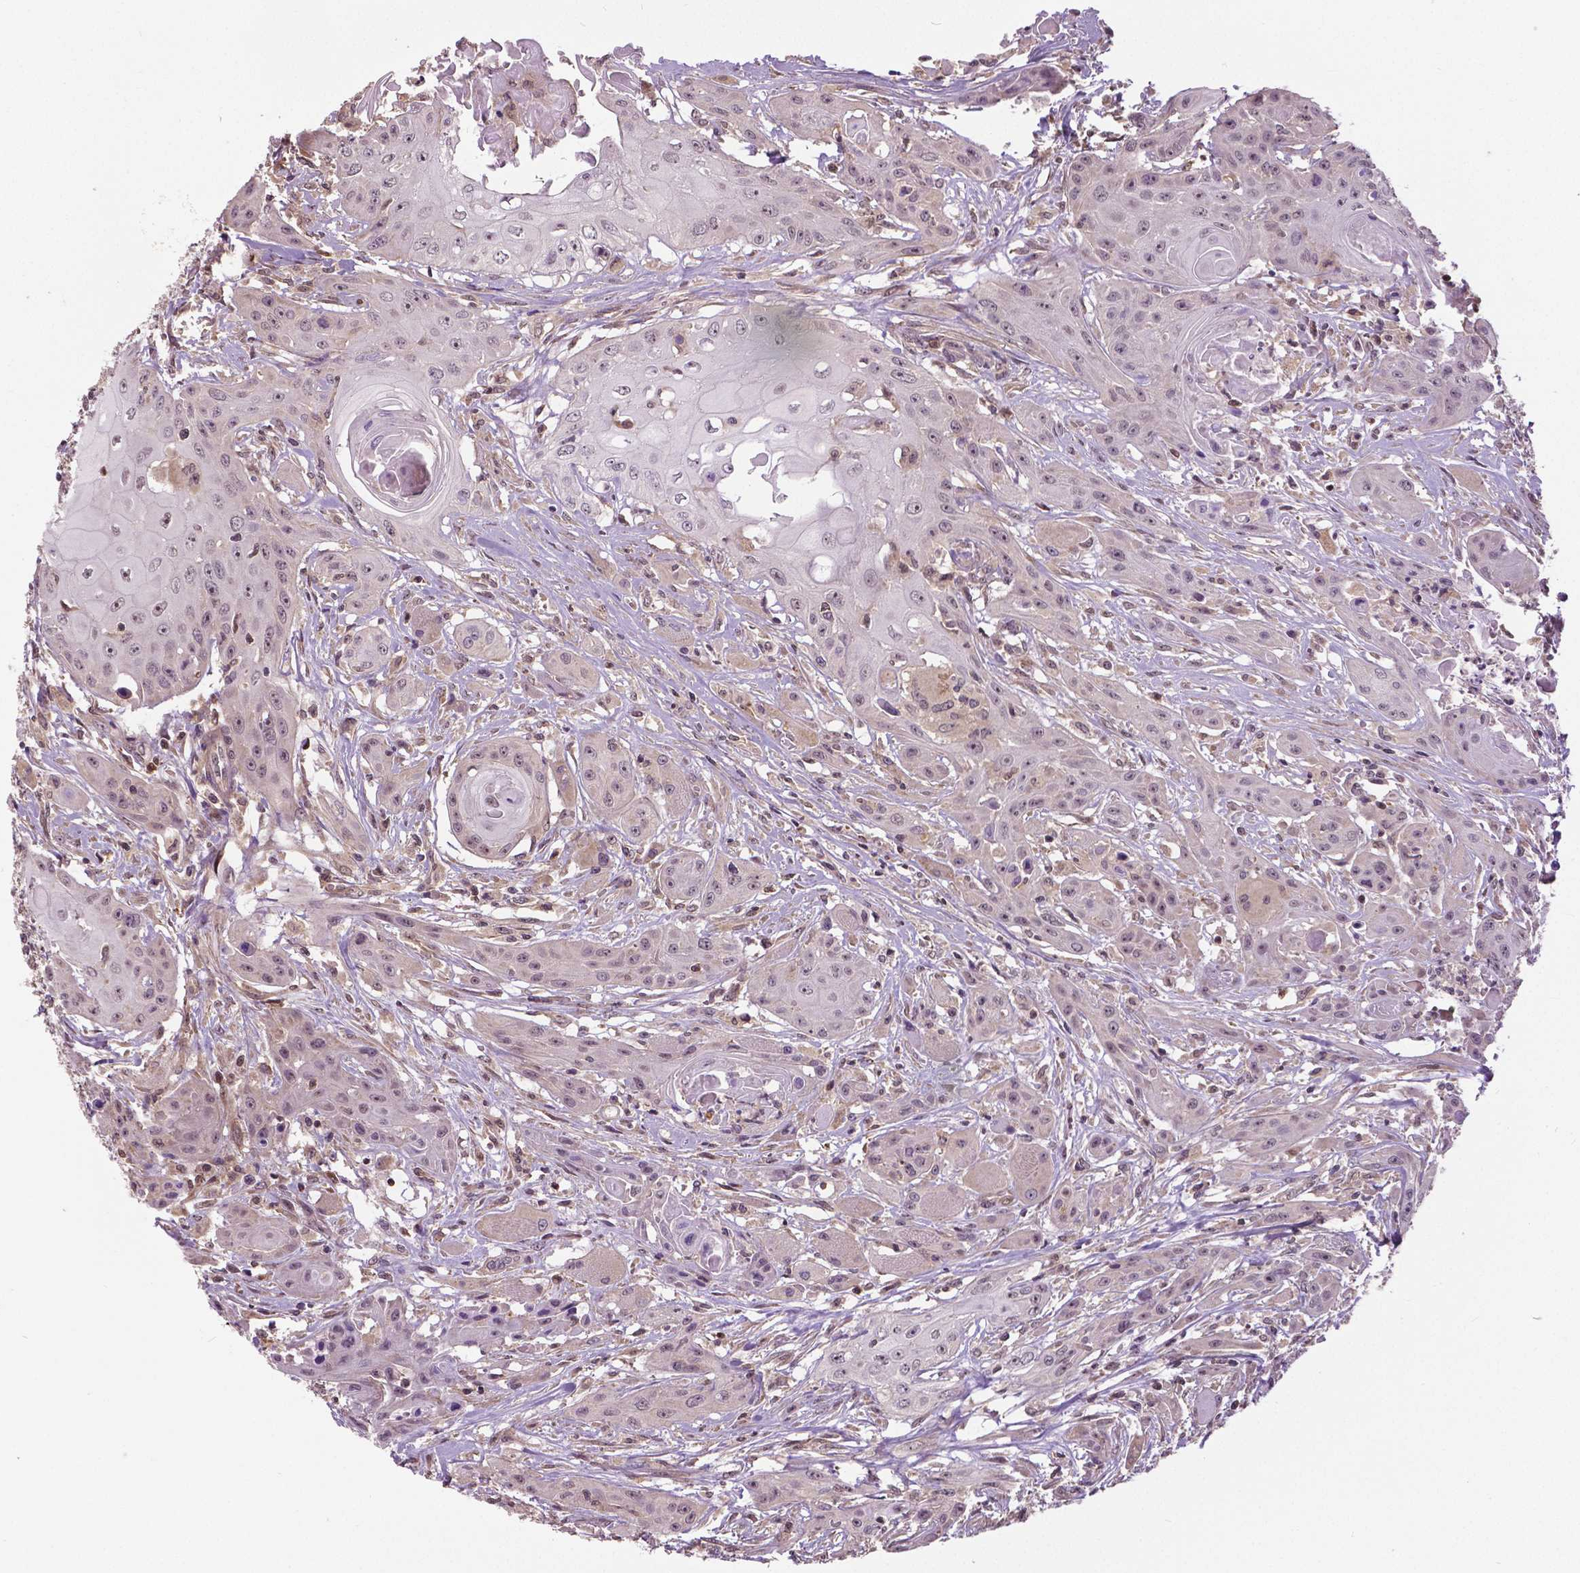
{"staining": {"intensity": "weak", "quantity": "<25%", "location": "nuclear"}, "tissue": "head and neck cancer", "cell_type": "Tumor cells", "image_type": "cancer", "snomed": [{"axis": "morphology", "description": "Squamous cell carcinoma, NOS"}, {"axis": "topography", "description": "Oral tissue"}, {"axis": "topography", "description": "Head-Neck"}, {"axis": "topography", "description": "Neck, NOS"}], "caption": "Immunohistochemistry histopathology image of human head and neck squamous cell carcinoma stained for a protein (brown), which exhibits no positivity in tumor cells.", "gene": "ANXA13", "patient": {"sex": "female", "age": 55}}